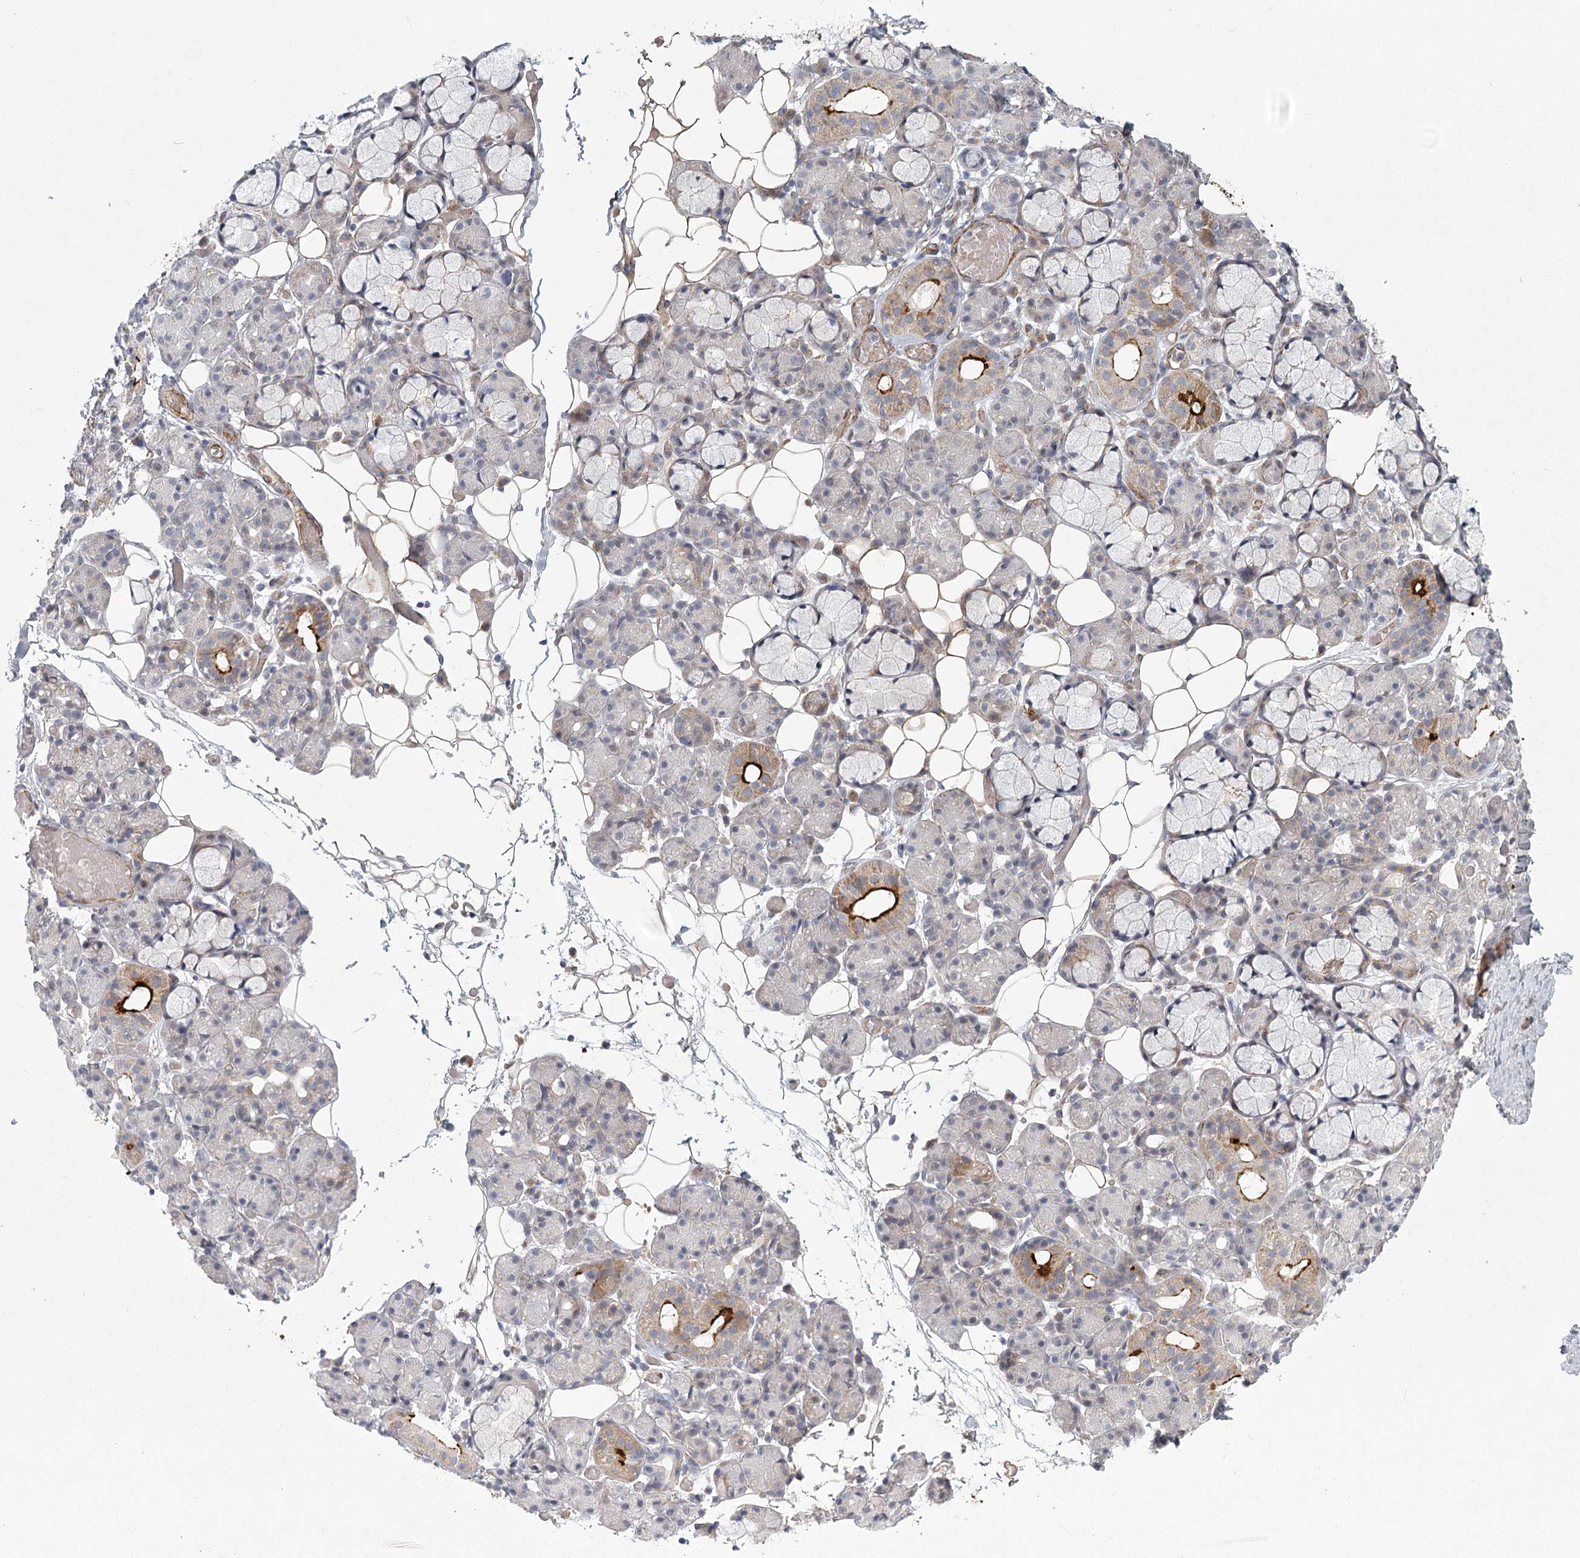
{"staining": {"intensity": "strong", "quantity": "<25%", "location": "cytoplasmic/membranous"}, "tissue": "salivary gland", "cell_type": "Glandular cells", "image_type": "normal", "snomed": [{"axis": "morphology", "description": "Normal tissue, NOS"}, {"axis": "topography", "description": "Salivary gland"}], "caption": "An immunohistochemistry (IHC) image of benign tissue is shown. Protein staining in brown highlights strong cytoplasmic/membranous positivity in salivary gland within glandular cells.", "gene": "MEPE", "patient": {"sex": "male", "age": 63}}